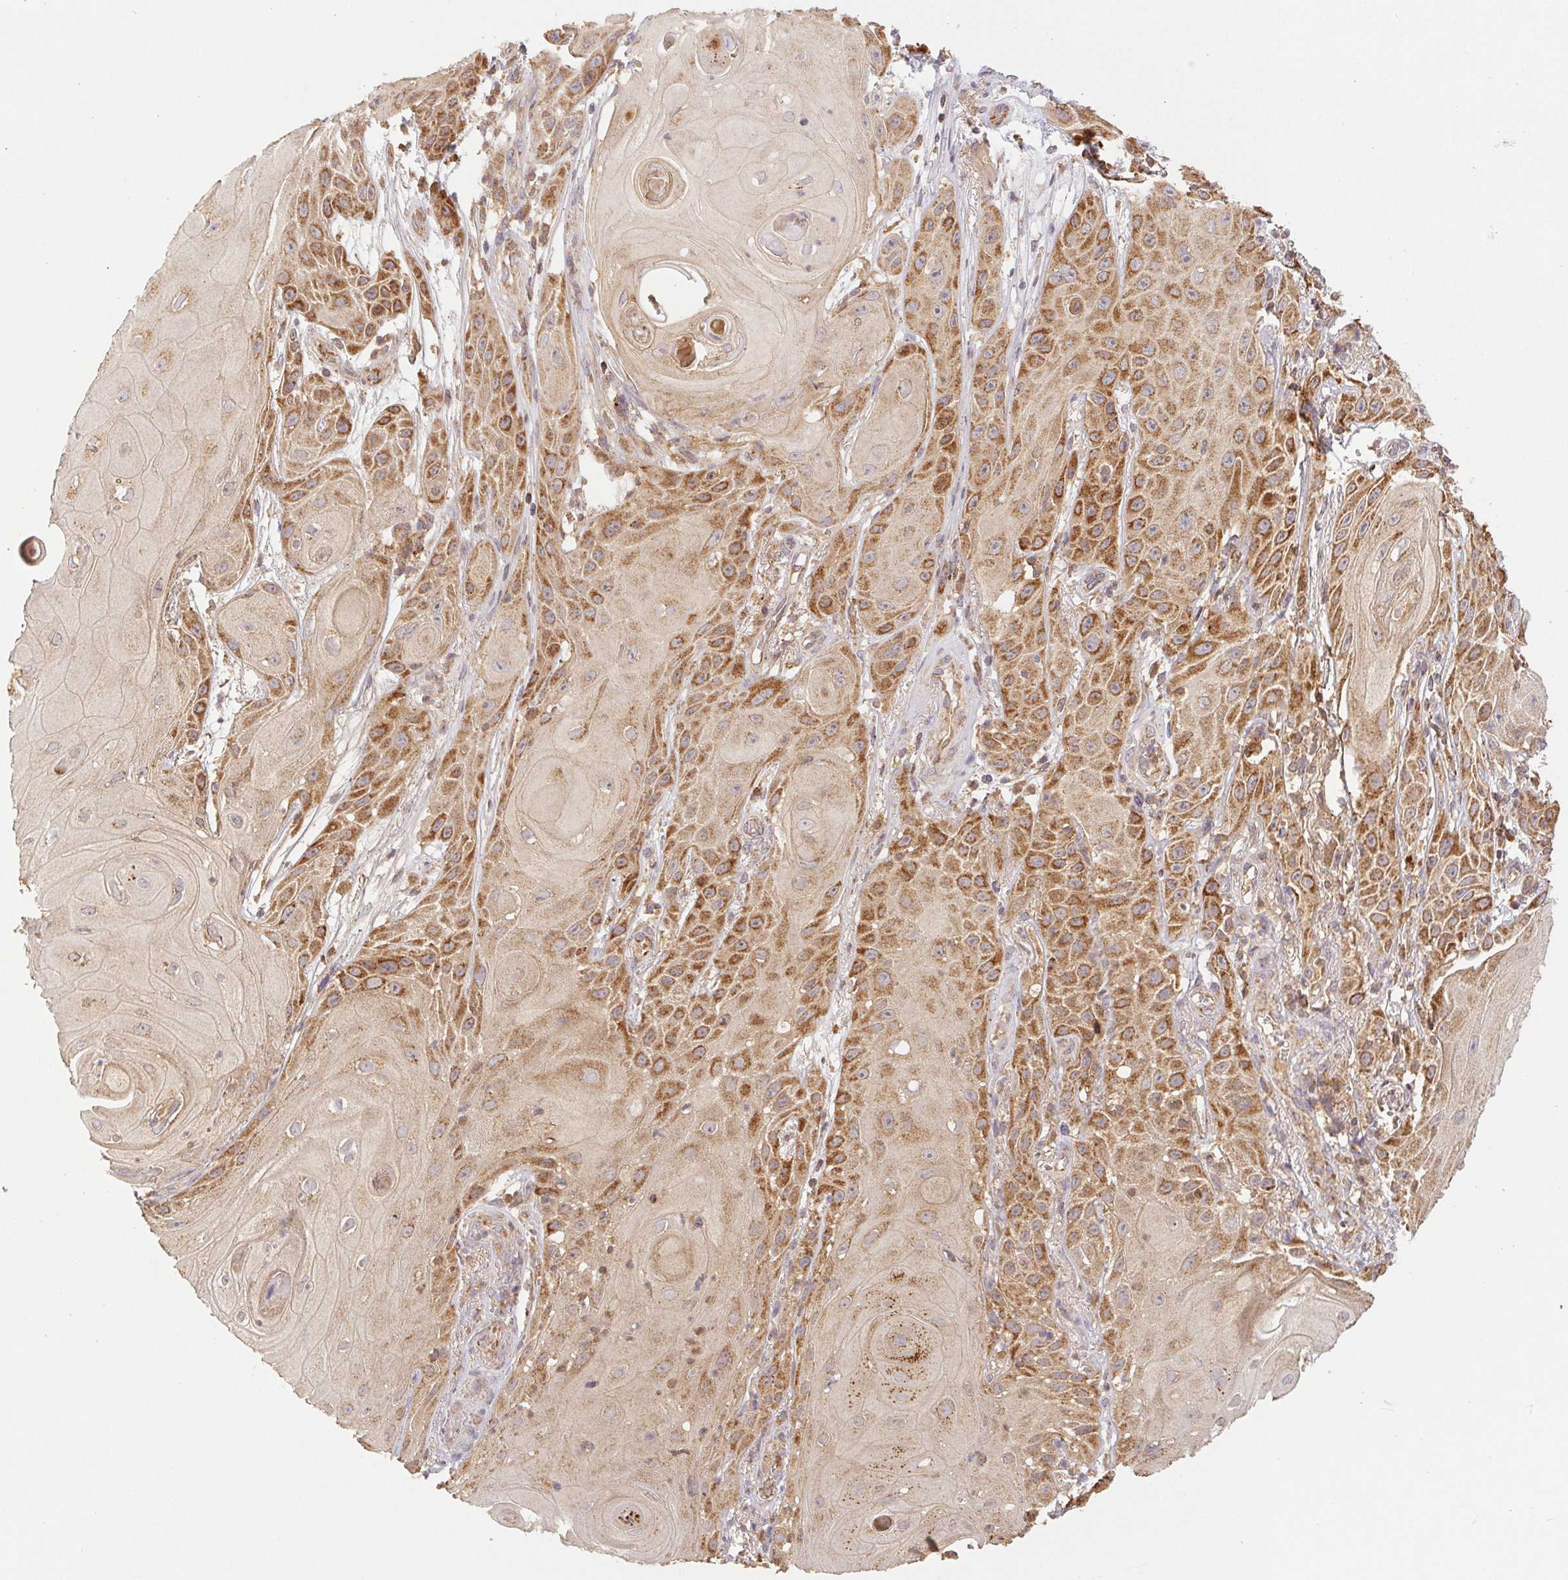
{"staining": {"intensity": "moderate", "quantity": "25%-75%", "location": "cytoplasmic/membranous"}, "tissue": "skin cancer", "cell_type": "Tumor cells", "image_type": "cancer", "snomed": [{"axis": "morphology", "description": "Squamous cell carcinoma, NOS"}, {"axis": "topography", "description": "Skin"}], "caption": "Skin cancer stained for a protein (brown) displays moderate cytoplasmic/membranous positive expression in approximately 25%-75% of tumor cells.", "gene": "MTHFD1", "patient": {"sex": "male", "age": 62}}